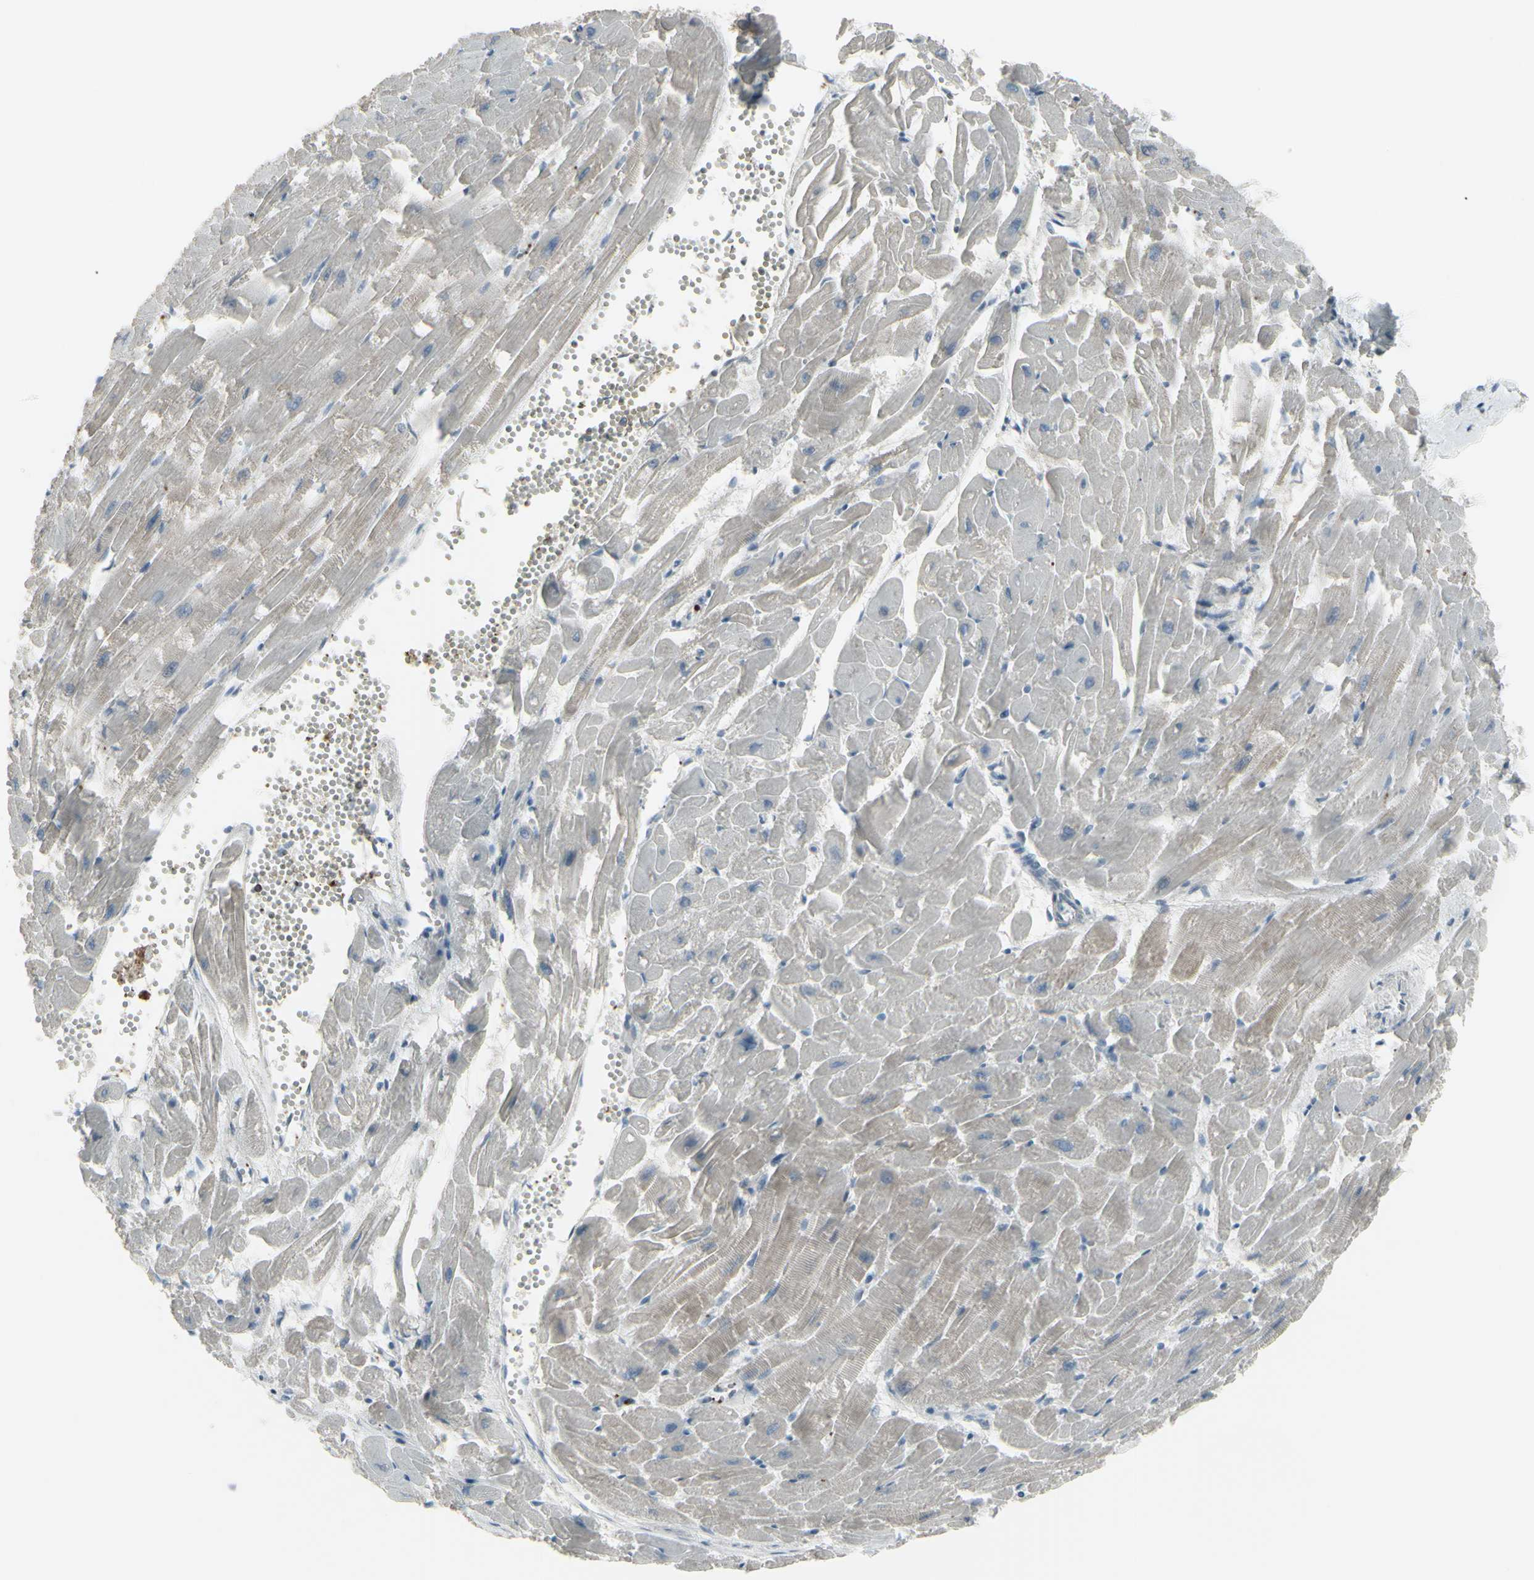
{"staining": {"intensity": "negative", "quantity": "none", "location": "none"}, "tissue": "heart muscle", "cell_type": "Cardiomyocytes", "image_type": "normal", "snomed": [{"axis": "morphology", "description": "Normal tissue, NOS"}, {"axis": "topography", "description": "Heart"}], "caption": "This is an IHC image of benign heart muscle. There is no expression in cardiomyocytes.", "gene": "CD79B", "patient": {"sex": "female", "age": 19}}